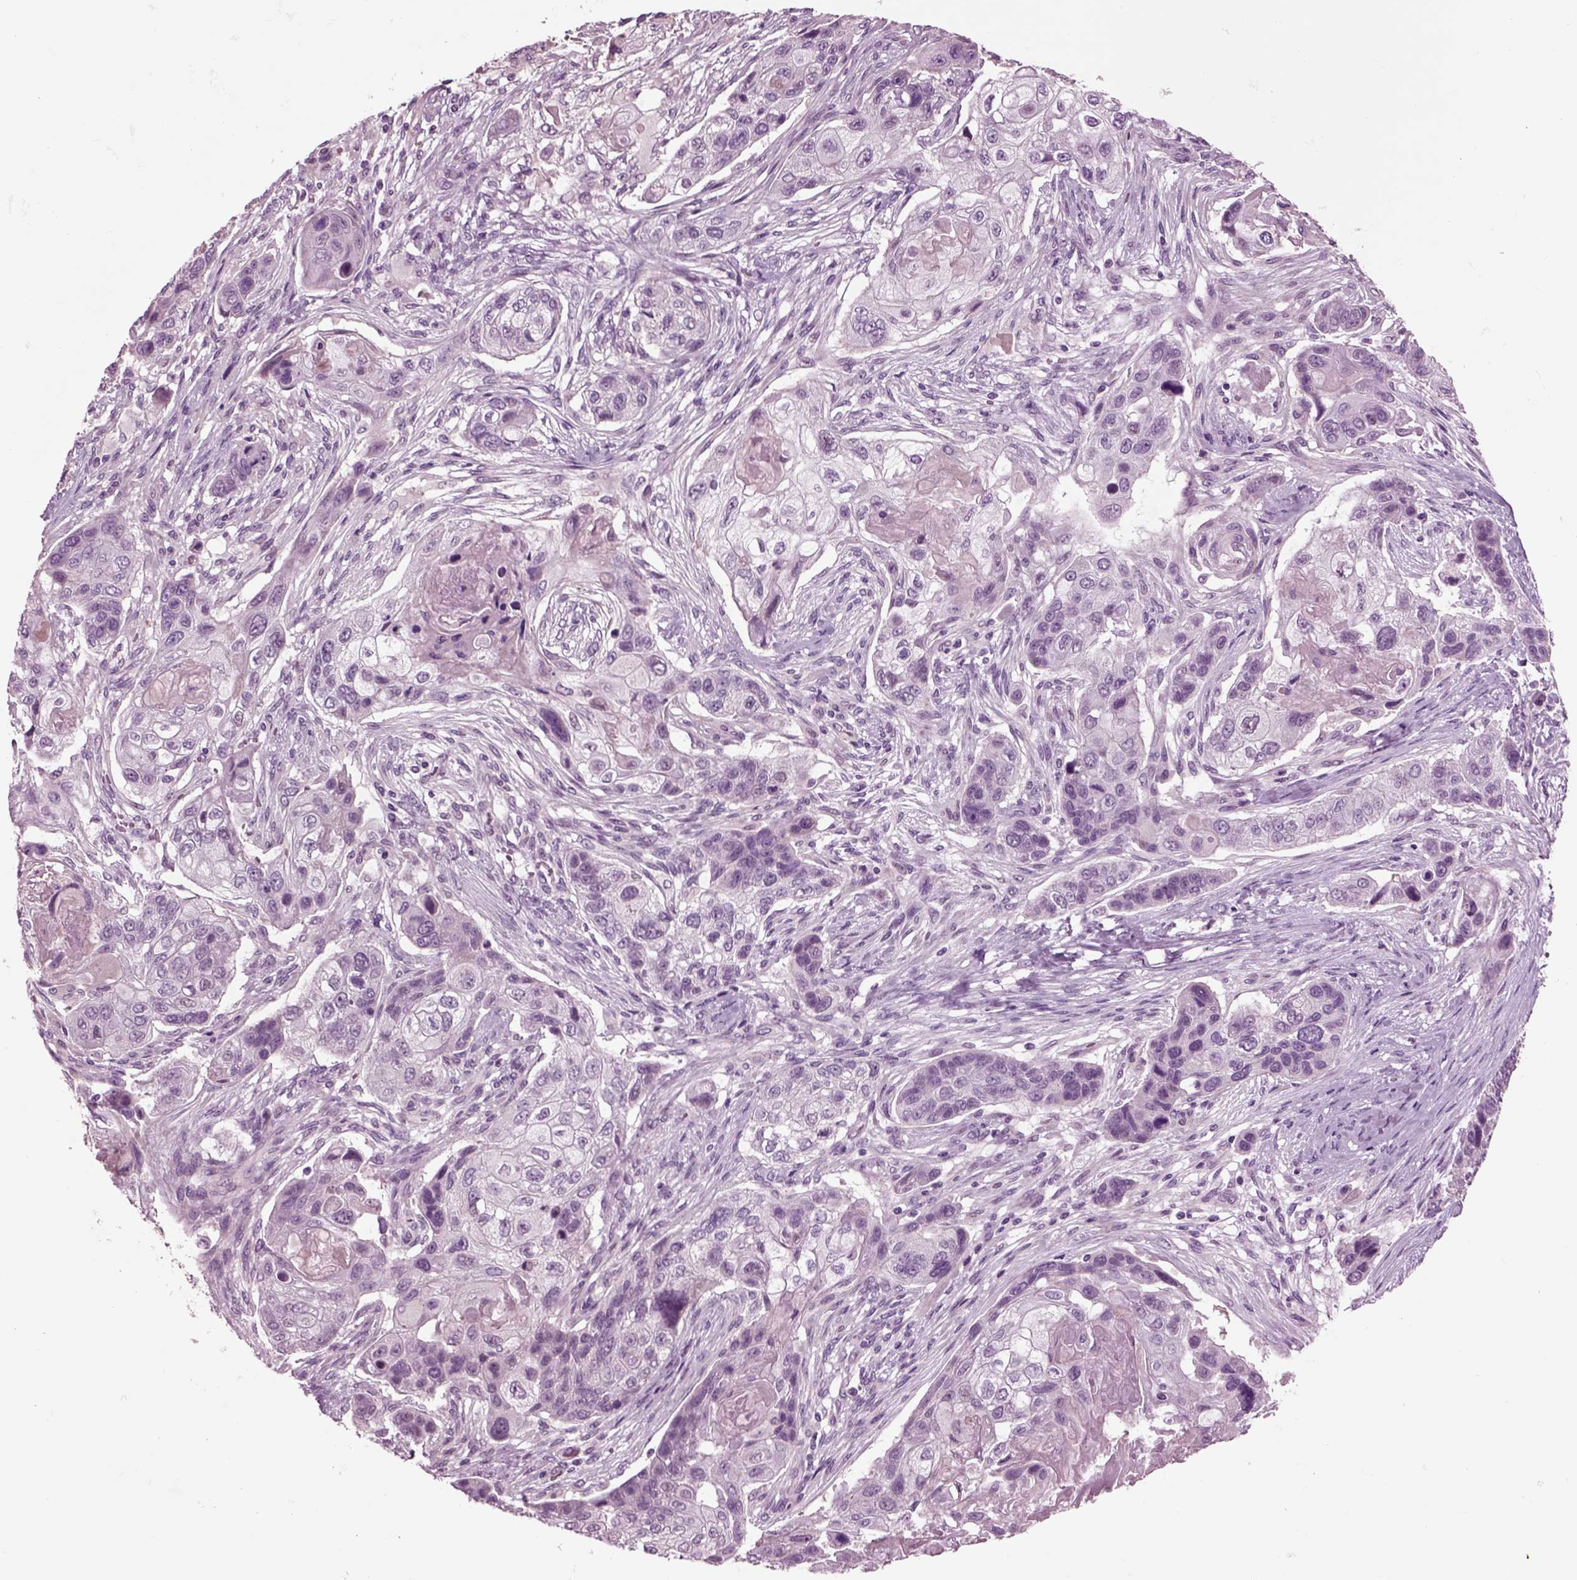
{"staining": {"intensity": "negative", "quantity": "none", "location": "none"}, "tissue": "lung cancer", "cell_type": "Tumor cells", "image_type": "cancer", "snomed": [{"axis": "morphology", "description": "Normal tissue, NOS"}, {"axis": "morphology", "description": "Squamous cell carcinoma, NOS"}, {"axis": "topography", "description": "Bronchus"}, {"axis": "topography", "description": "Lung"}], "caption": "Immunohistochemistry of lung cancer (squamous cell carcinoma) exhibits no positivity in tumor cells.", "gene": "CHGB", "patient": {"sex": "male", "age": 69}}